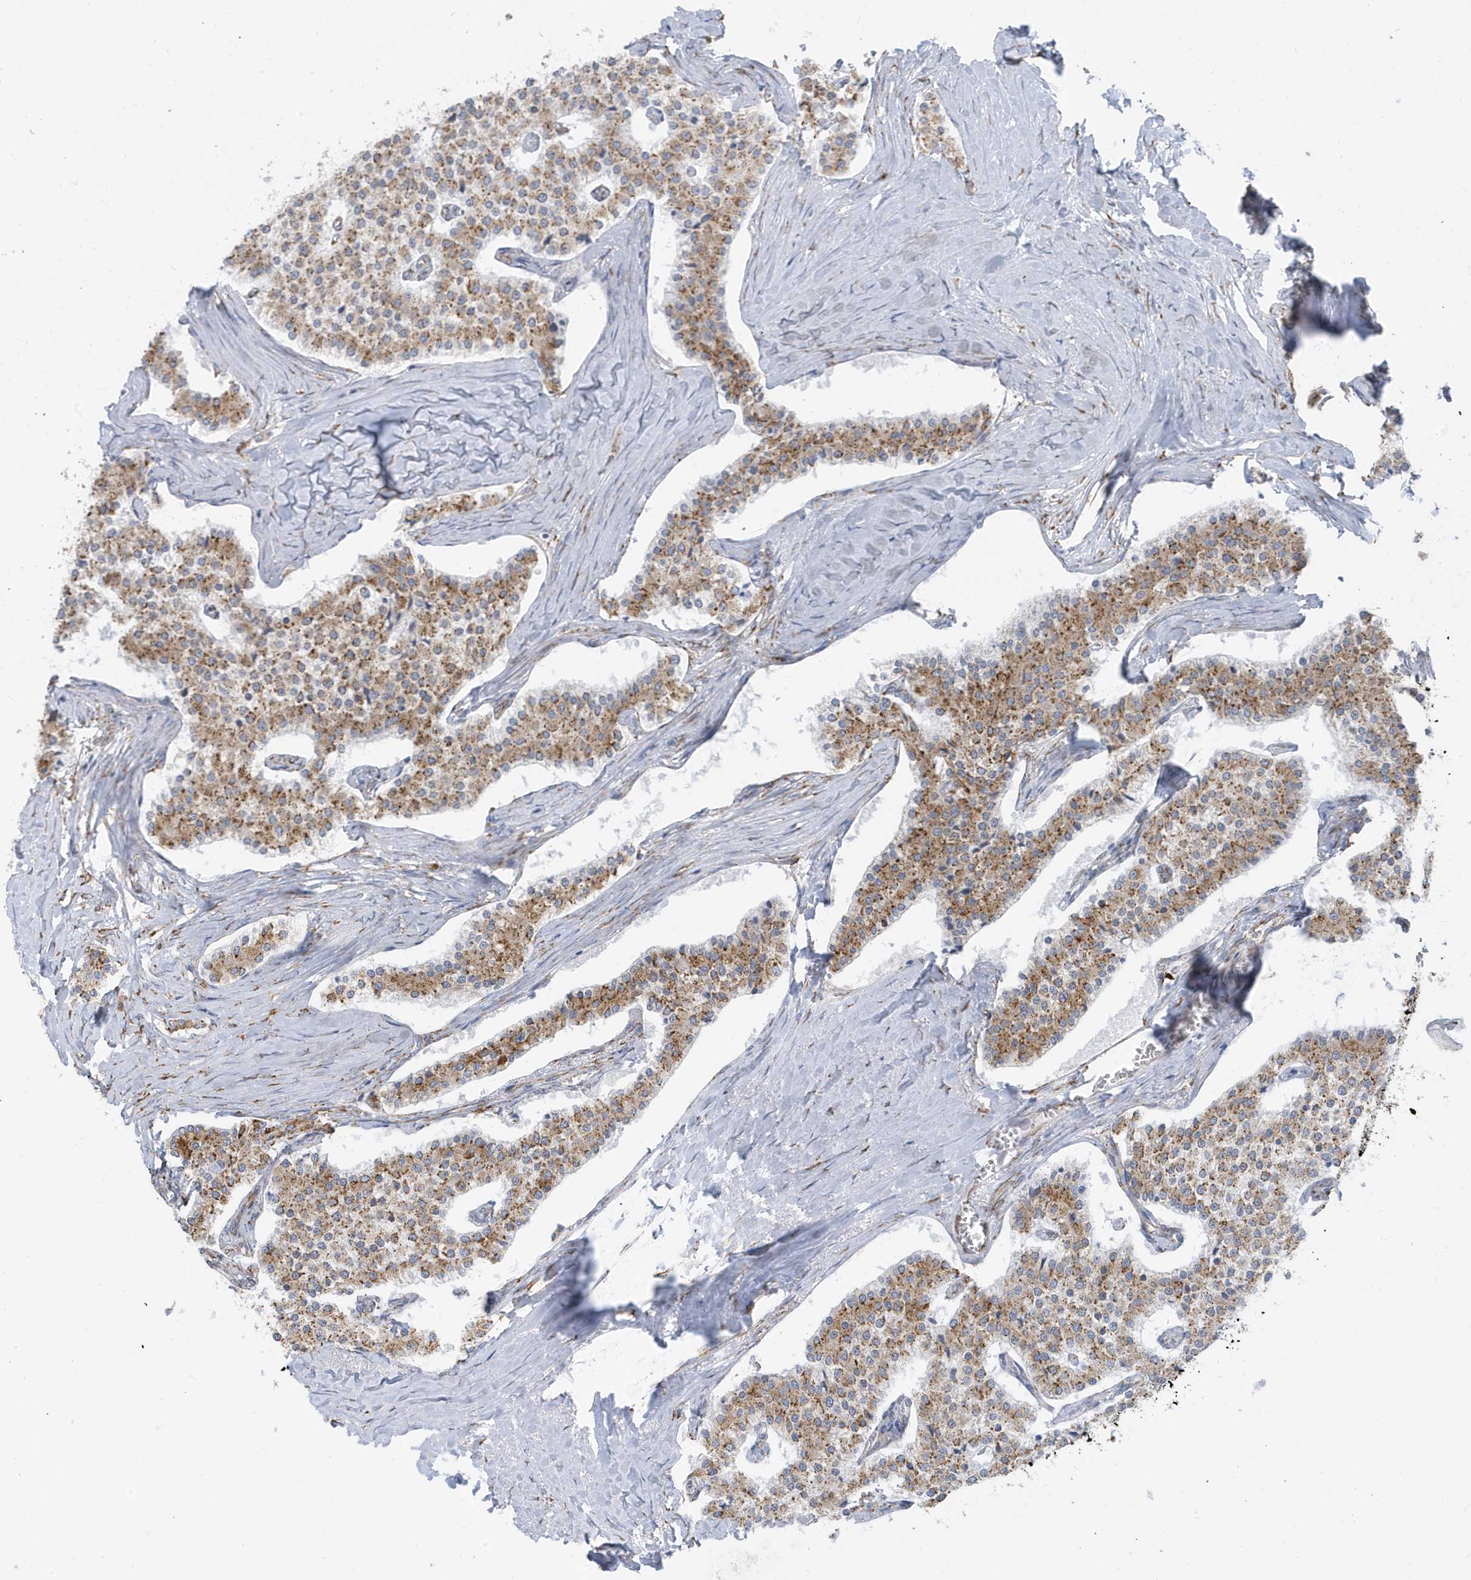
{"staining": {"intensity": "moderate", "quantity": ">75%", "location": "cytoplasmic/membranous"}, "tissue": "carcinoid", "cell_type": "Tumor cells", "image_type": "cancer", "snomed": [{"axis": "morphology", "description": "Carcinoid, malignant, NOS"}, {"axis": "topography", "description": "Colon"}], "caption": "High-power microscopy captured an immunohistochemistry (IHC) photomicrograph of malignant carcinoid, revealing moderate cytoplasmic/membranous expression in about >75% of tumor cells.", "gene": "DCAF1", "patient": {"sex": "female", "age": 52}}